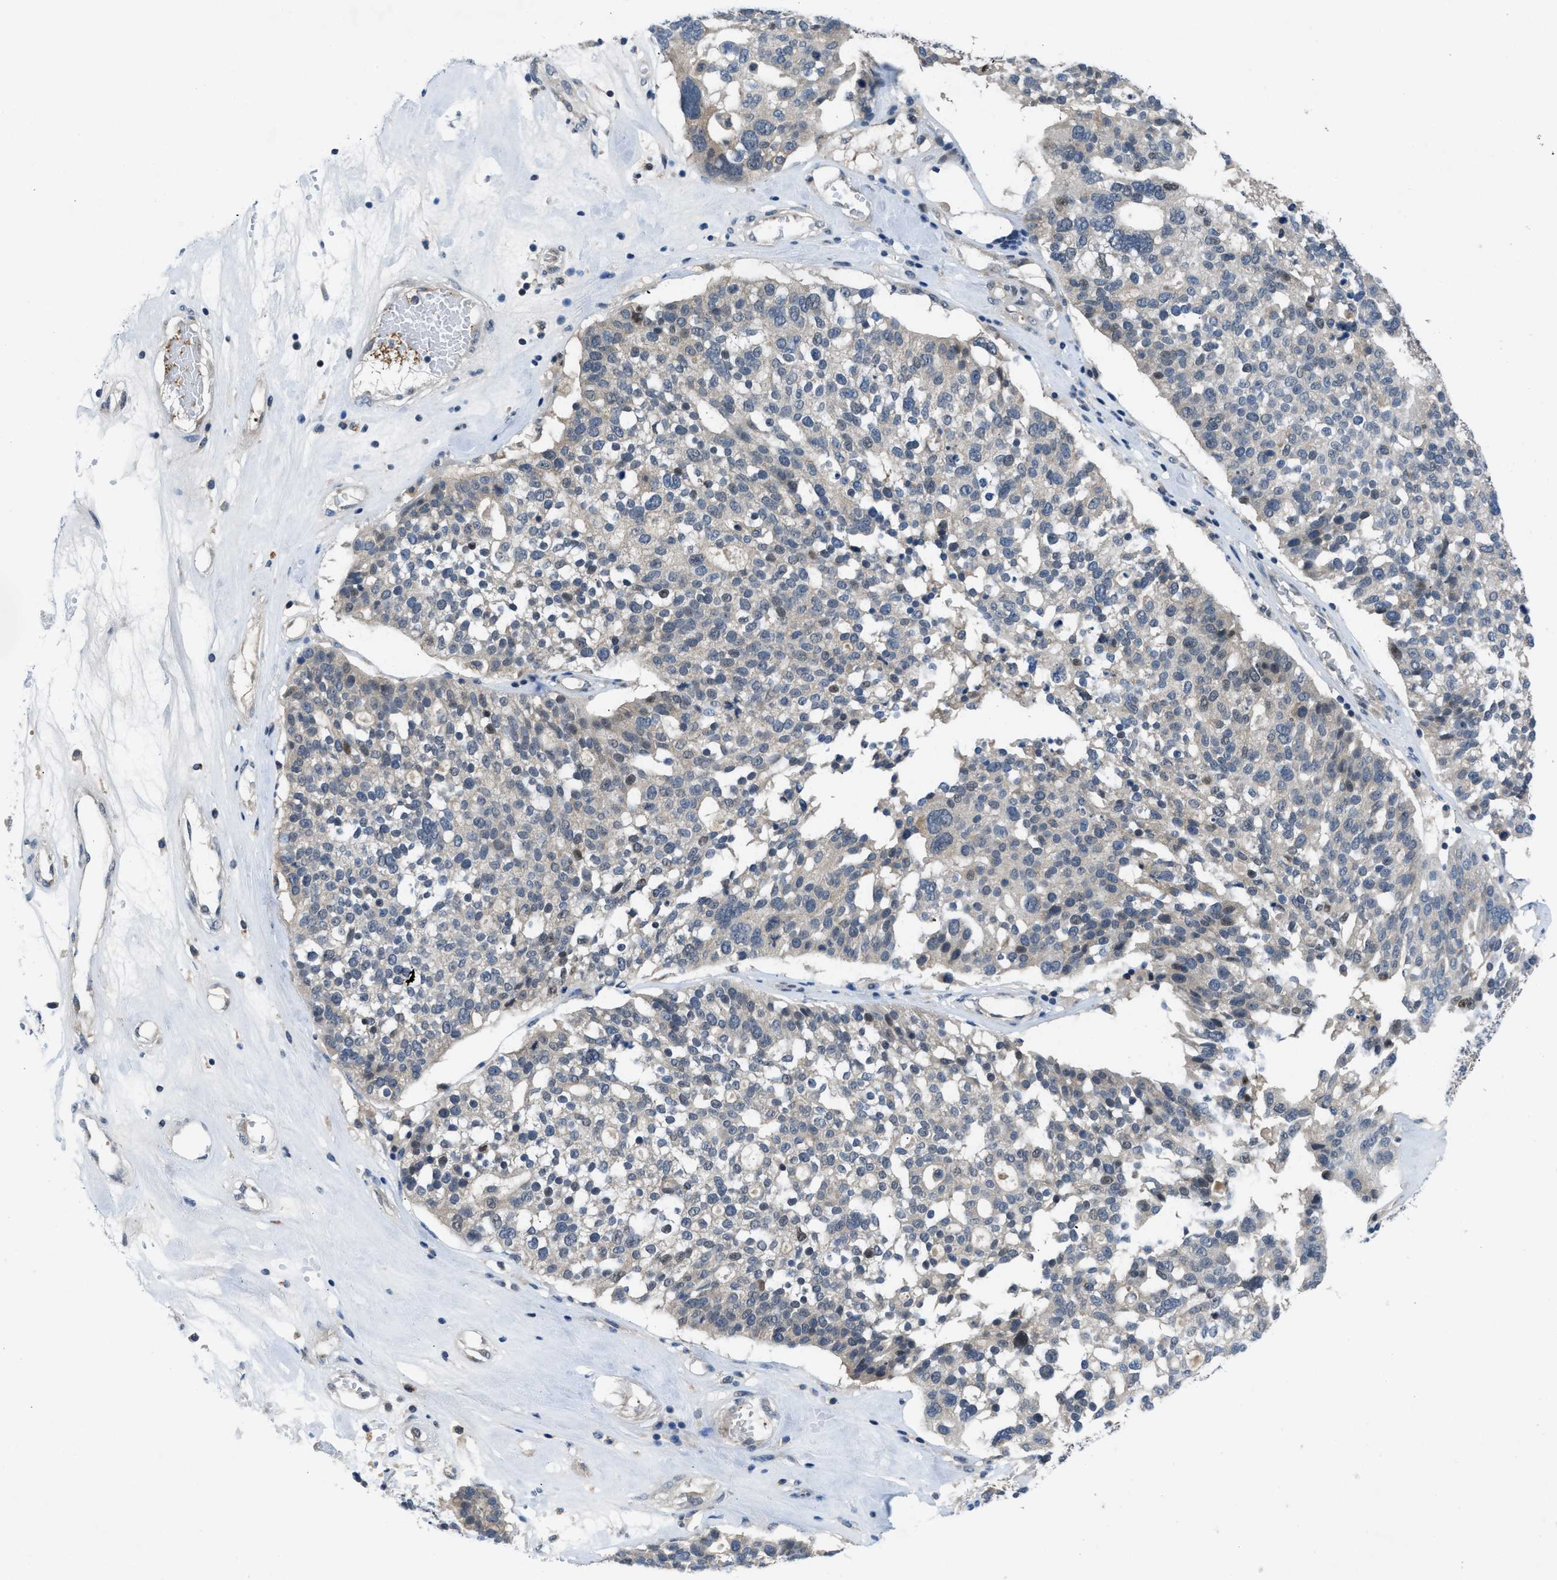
{"staining": {"intensity": "weak", "quantity": "<25%", "location": "nuclear"}, "tissue": "ovarian cancer", "cell_type": "Tumor cells", "image_type": "cancer", "snomed": [{"axis": "morphology", "description": "Cystadenocarcinoma, serous, NOS"}, {"axis": "topography", "description": "Ovary"}], "caption": "Tumor cells show no significant staining in ovarian serous cystadenocarcinoma.", "gene": "ZNF251", "patient": {"sex": "female", "age": 59}}